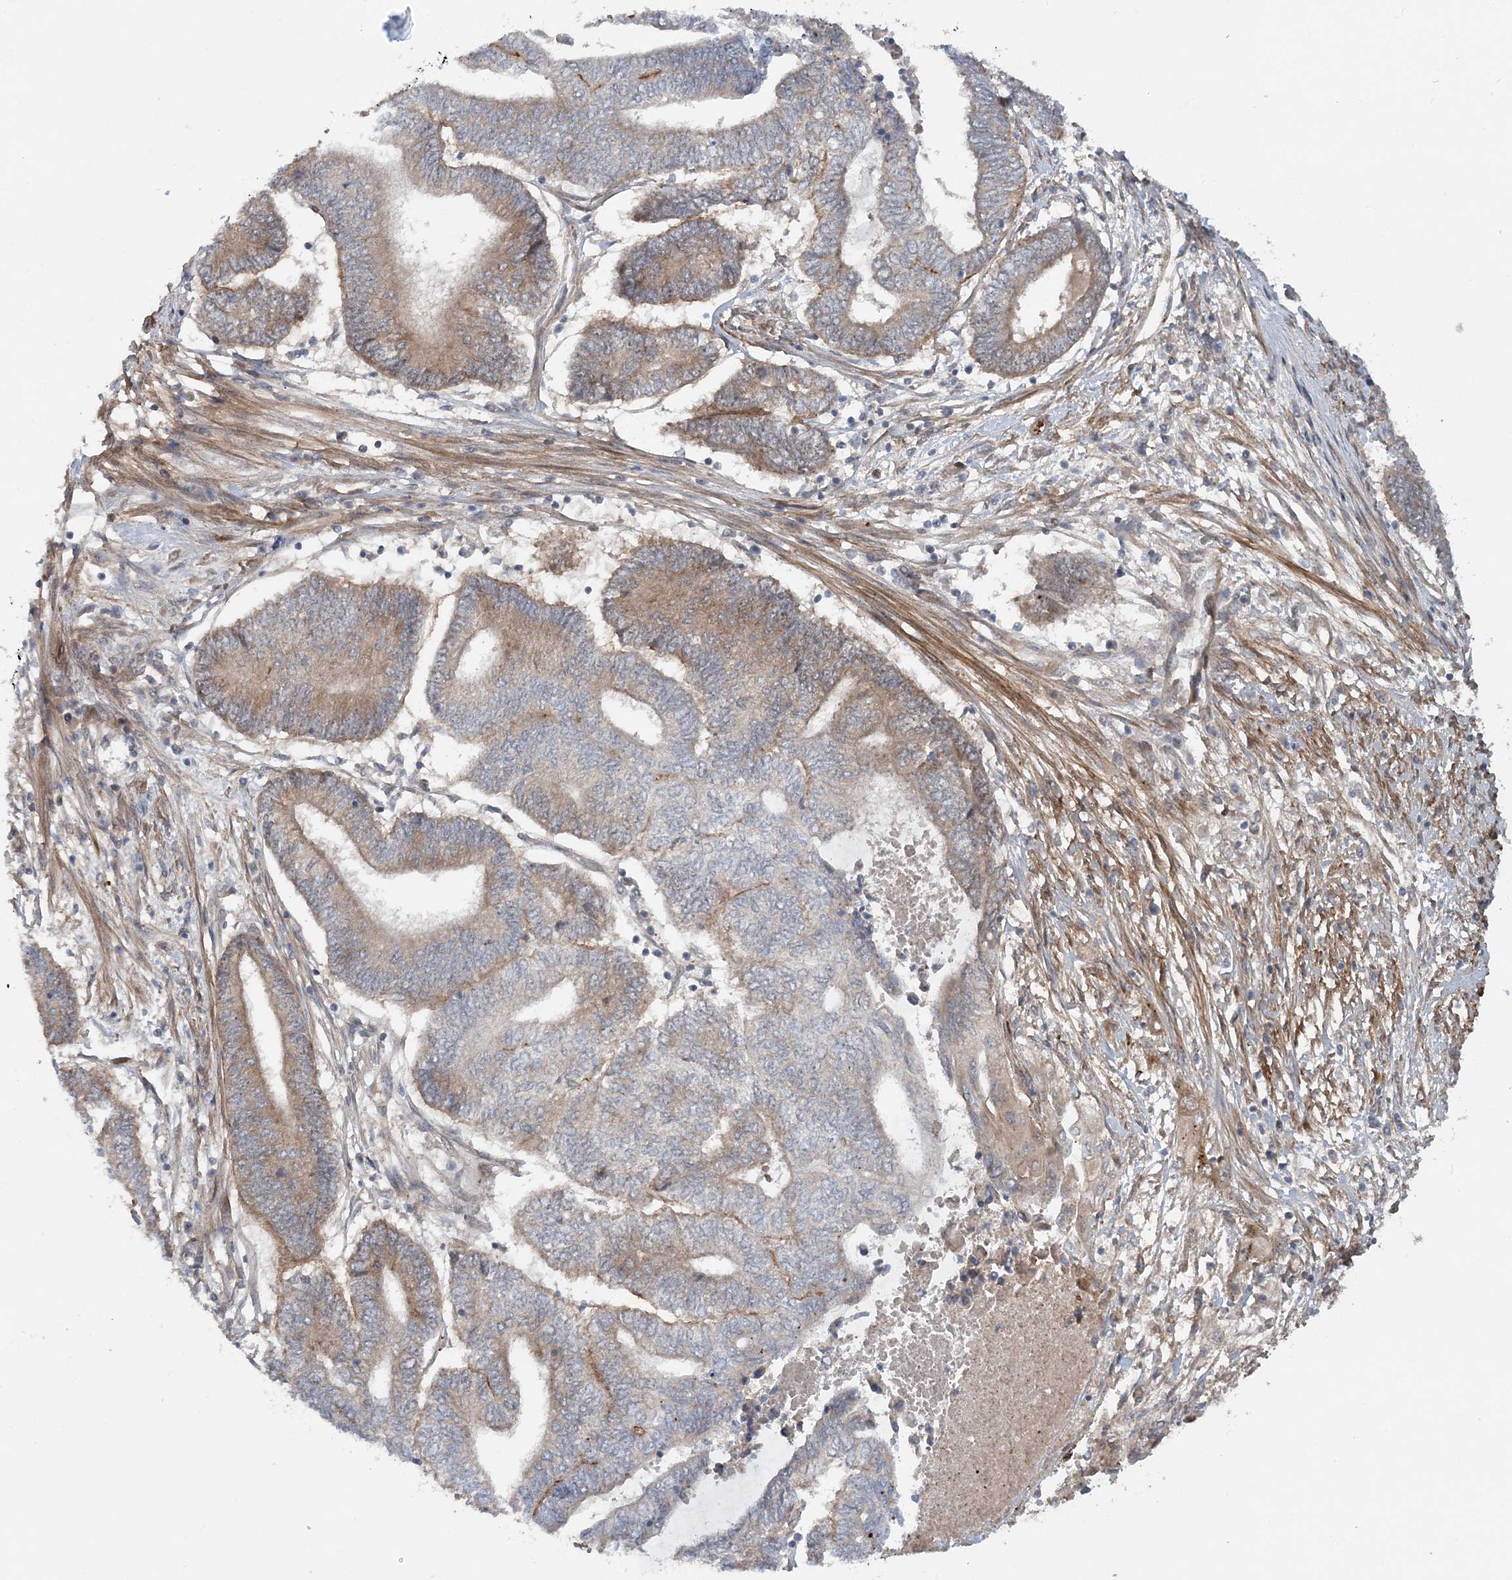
{"staining": {"intensity": "moderate", "quantity": "25%-75%", "location": "cytoplasmic/membranous"}, "tissue": "endometrial cancer", "cell_type": "Tumor cells", "image_type": "cancer", "snomed": [{"axis": "morphology", "description": "Adenocarcinoma, NOS"}, {"axis": "topography", "description": "Uterus"}, {"axis": "topography", "description": "Endometrium"}], "caption": "Moderate cytoplasmic/membranous expression for a protein is identified in about 25%-75% of tumor cells of endometrial cancer (adenocarcinoma) using IHC.", "gene": "GEMIN5", "patient": {"sex": "female", "age": 70}}